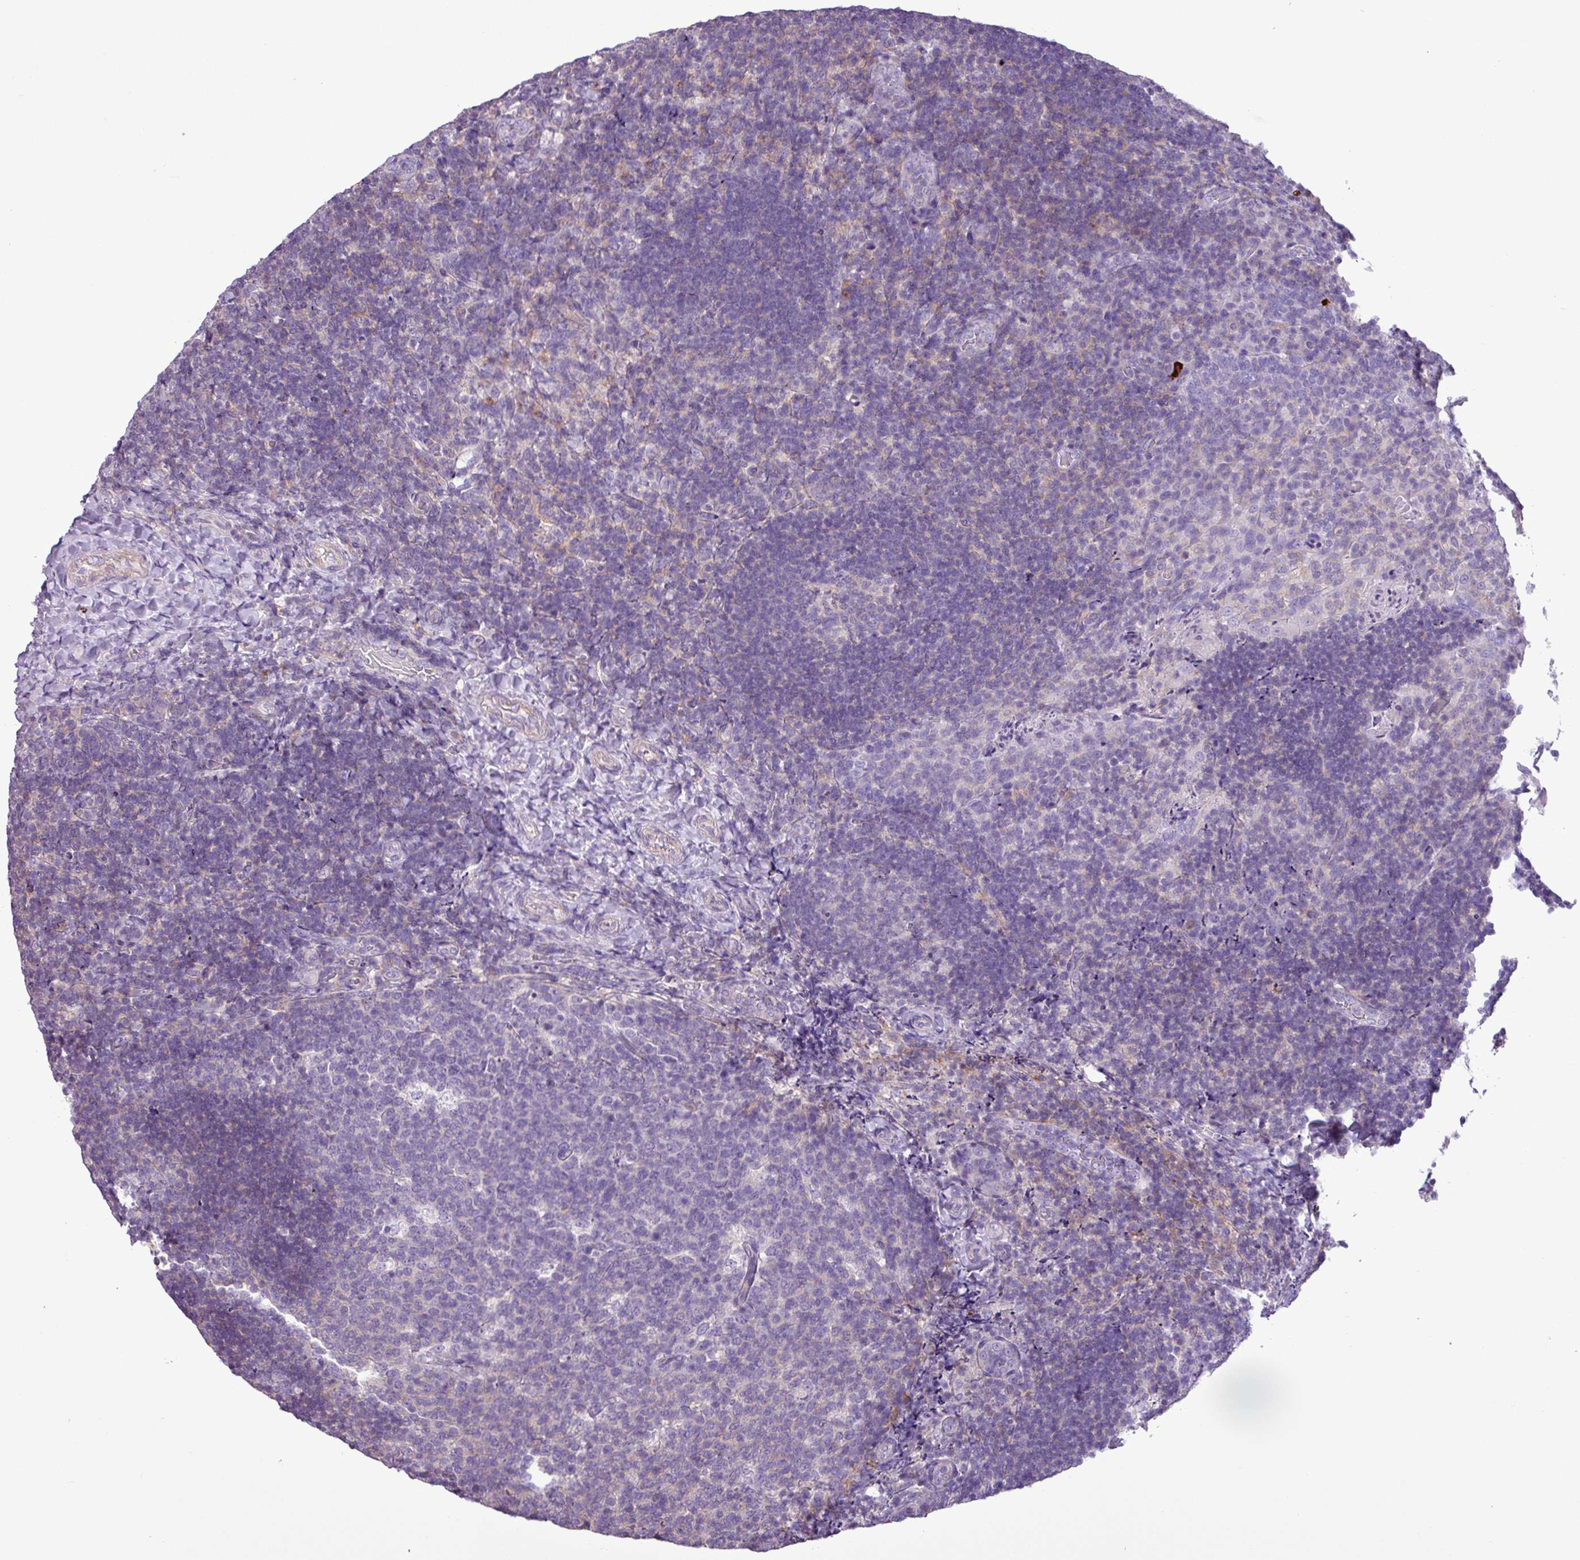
{"staining": {"intensity": "negative", "quantity": "none", "location": "none"}, "tissue": "tonsil", "cell_type": "Germinal center cells", "image_type": "normal", "snomed": [{"axis": "morphology", "description": "Normal tissue, NOS"}, {"axis": "topography", "description": "Tonsil"}], "caption": "A high-resolution micrograph shows immunohistochemistry staining of normal tonsil, which exhibits no significant staining in germinal center cells. (Stains: DAB (3,3'-diaminobenzidine) IHC with hematoxylin counter stain, Microscopy: brightfield microscopy at high magnification).", "gene": "ZNF334", "patient": {"sex": "female", "age": 10}}